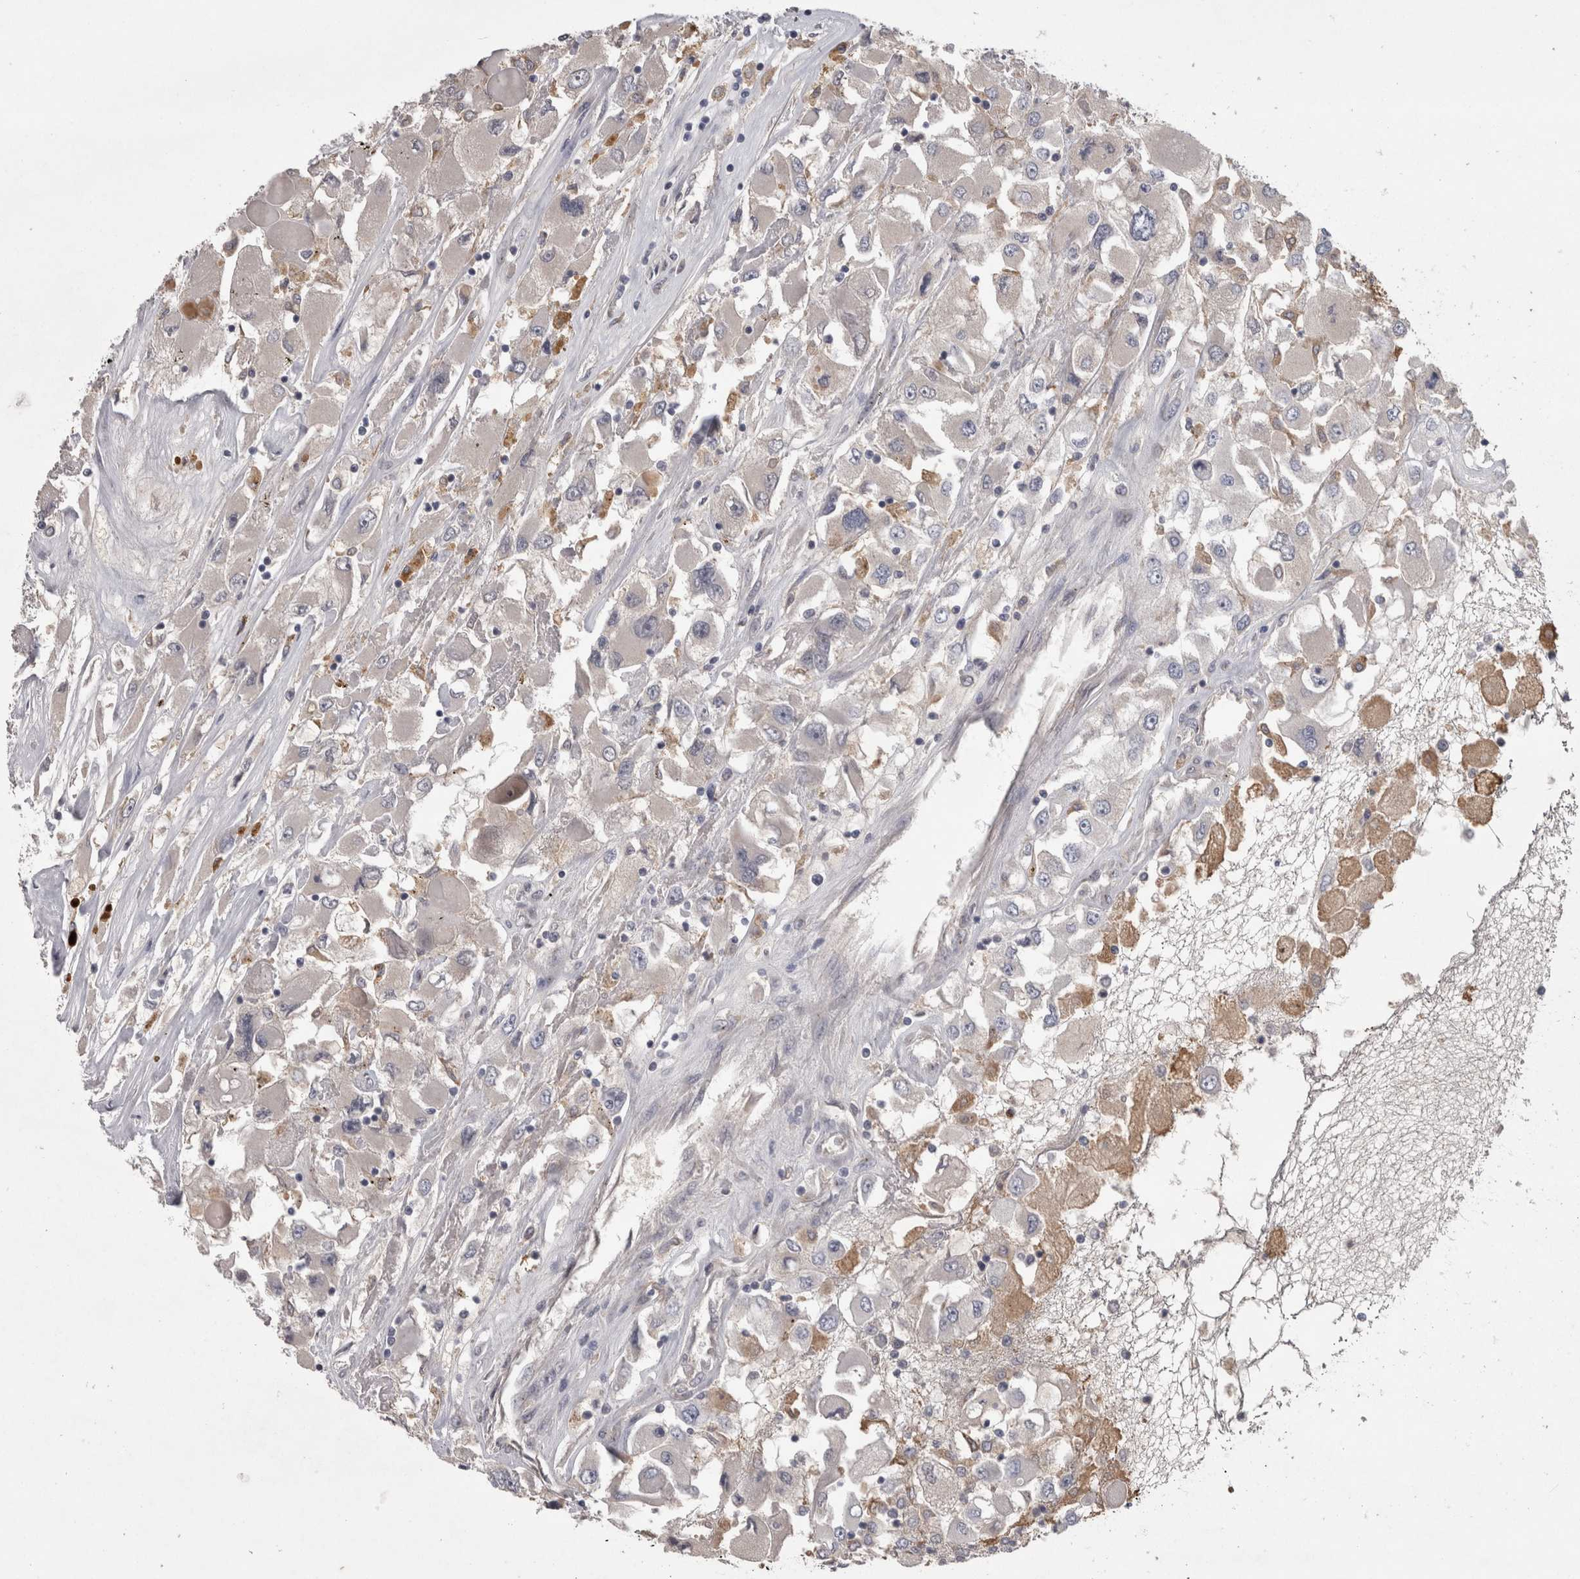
{"staining": {"intensity": "negative", "quantity": "none", "location": "none"}, "tissue": "renal cancer", "cell_type": "Tumor cells", "image_type": "cancer", "snomed": [{"axis": "morphology", "description": "Adenocarcinoma, NOS"}, {"axis": "topography", "description": "Kidney"}], "caption": "The immunohistochemistry histopathology image has no significant positivity in tumor cells of renal cancer (adenocarcinoma) tissue.", "gene": "PCM1", "patient": {"sex": "female", "age": 52}}